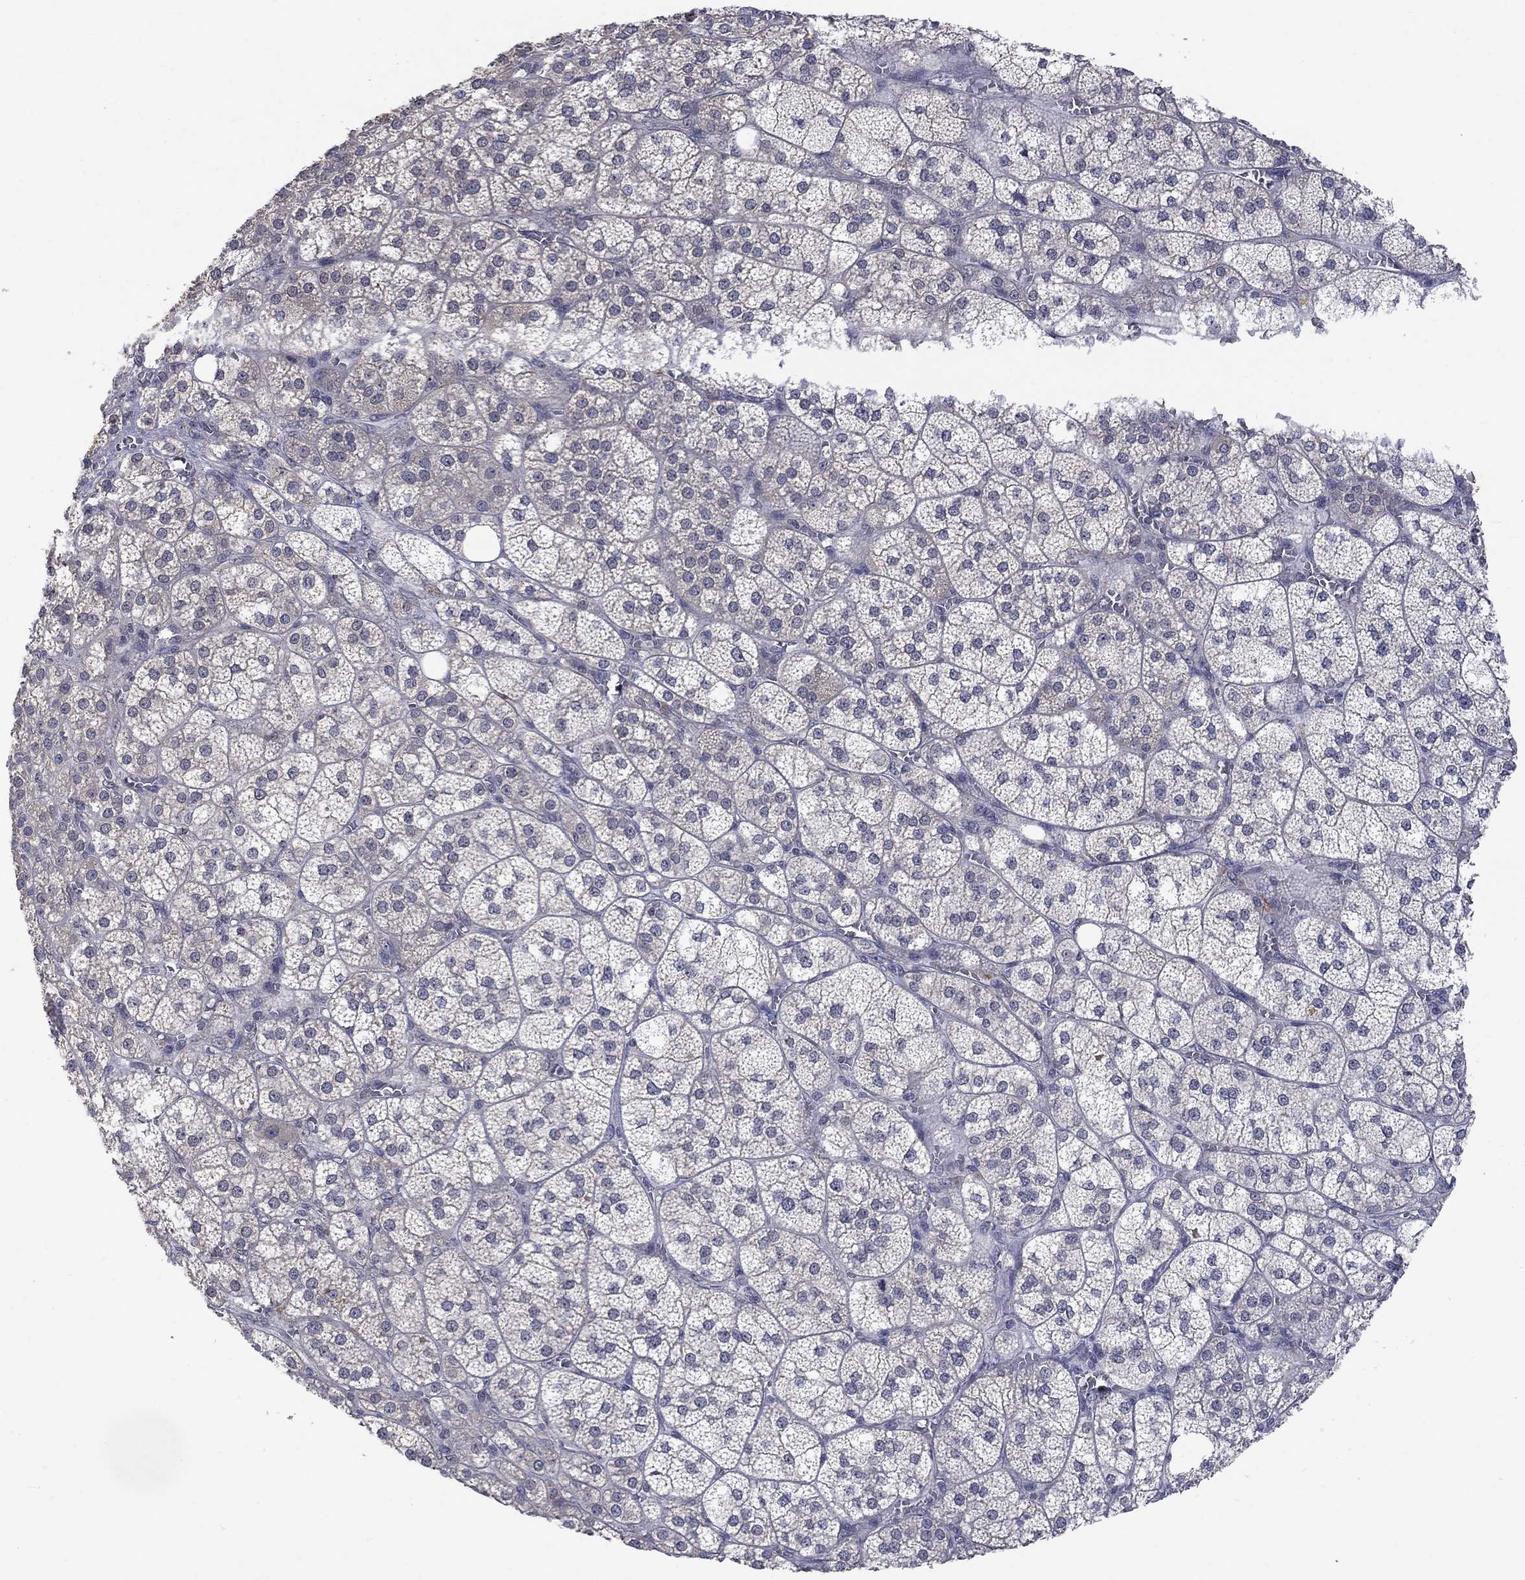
{"staining": {"intensity": "moderate", "quantity": "<25%", "location": "cytoplasmic/membranous"}, "tissue": "adrenal gland", "cell_type": "Glandular cells", "image_type": "normal", "snomed": [{"axis": "morphology", "description": "Normal tissue, NOS"}, {"axis": "topography", "description": "Adrenal gland"}], "caption": "High-power microscopy captured an IHC photomicrograph of benign adrenal gland, revealing moderate cytoplasmic/membranous positivity in approximately <25% of glandular cells.", "gene": "SPATA33", "patient": {"sex": "female", "age": 60}}